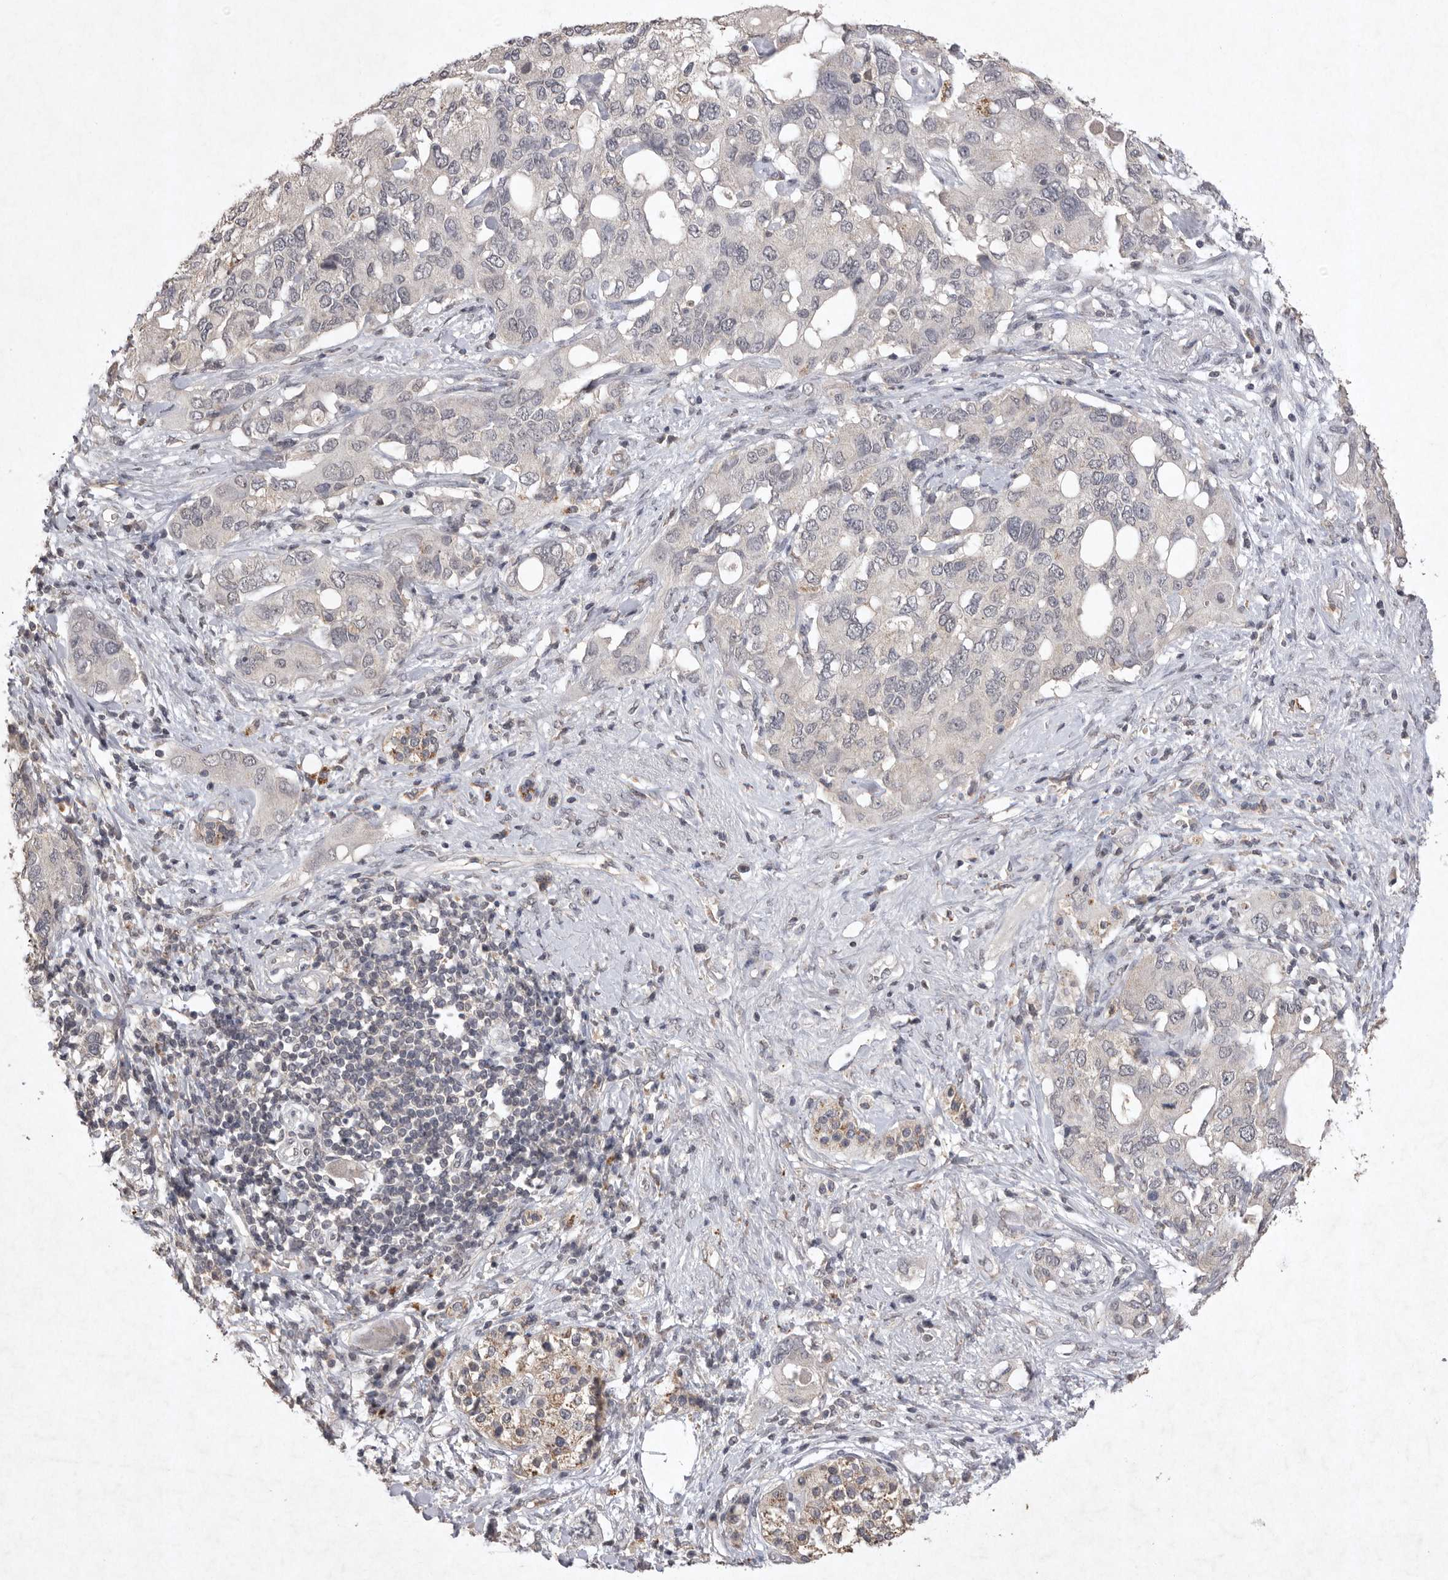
{"staining": {"intensity": "negative", "quantity": "none", "location": "none"}, "tissue": "pancreatic cancer", "cell_type": "Tumor cells", "image_type": "cancer", "snomed": [{"axis": "morphology", "description": "Adenocarcinoma, NOS"}, {"axis": "topography", "description": "Pancreas"}], "caption": "Tumor cells show no significant protein positivity in pancreatic cancer (adenocarcinoma).", "gene": "APLNR", "patient": {"sex": "female", "age": 56}}